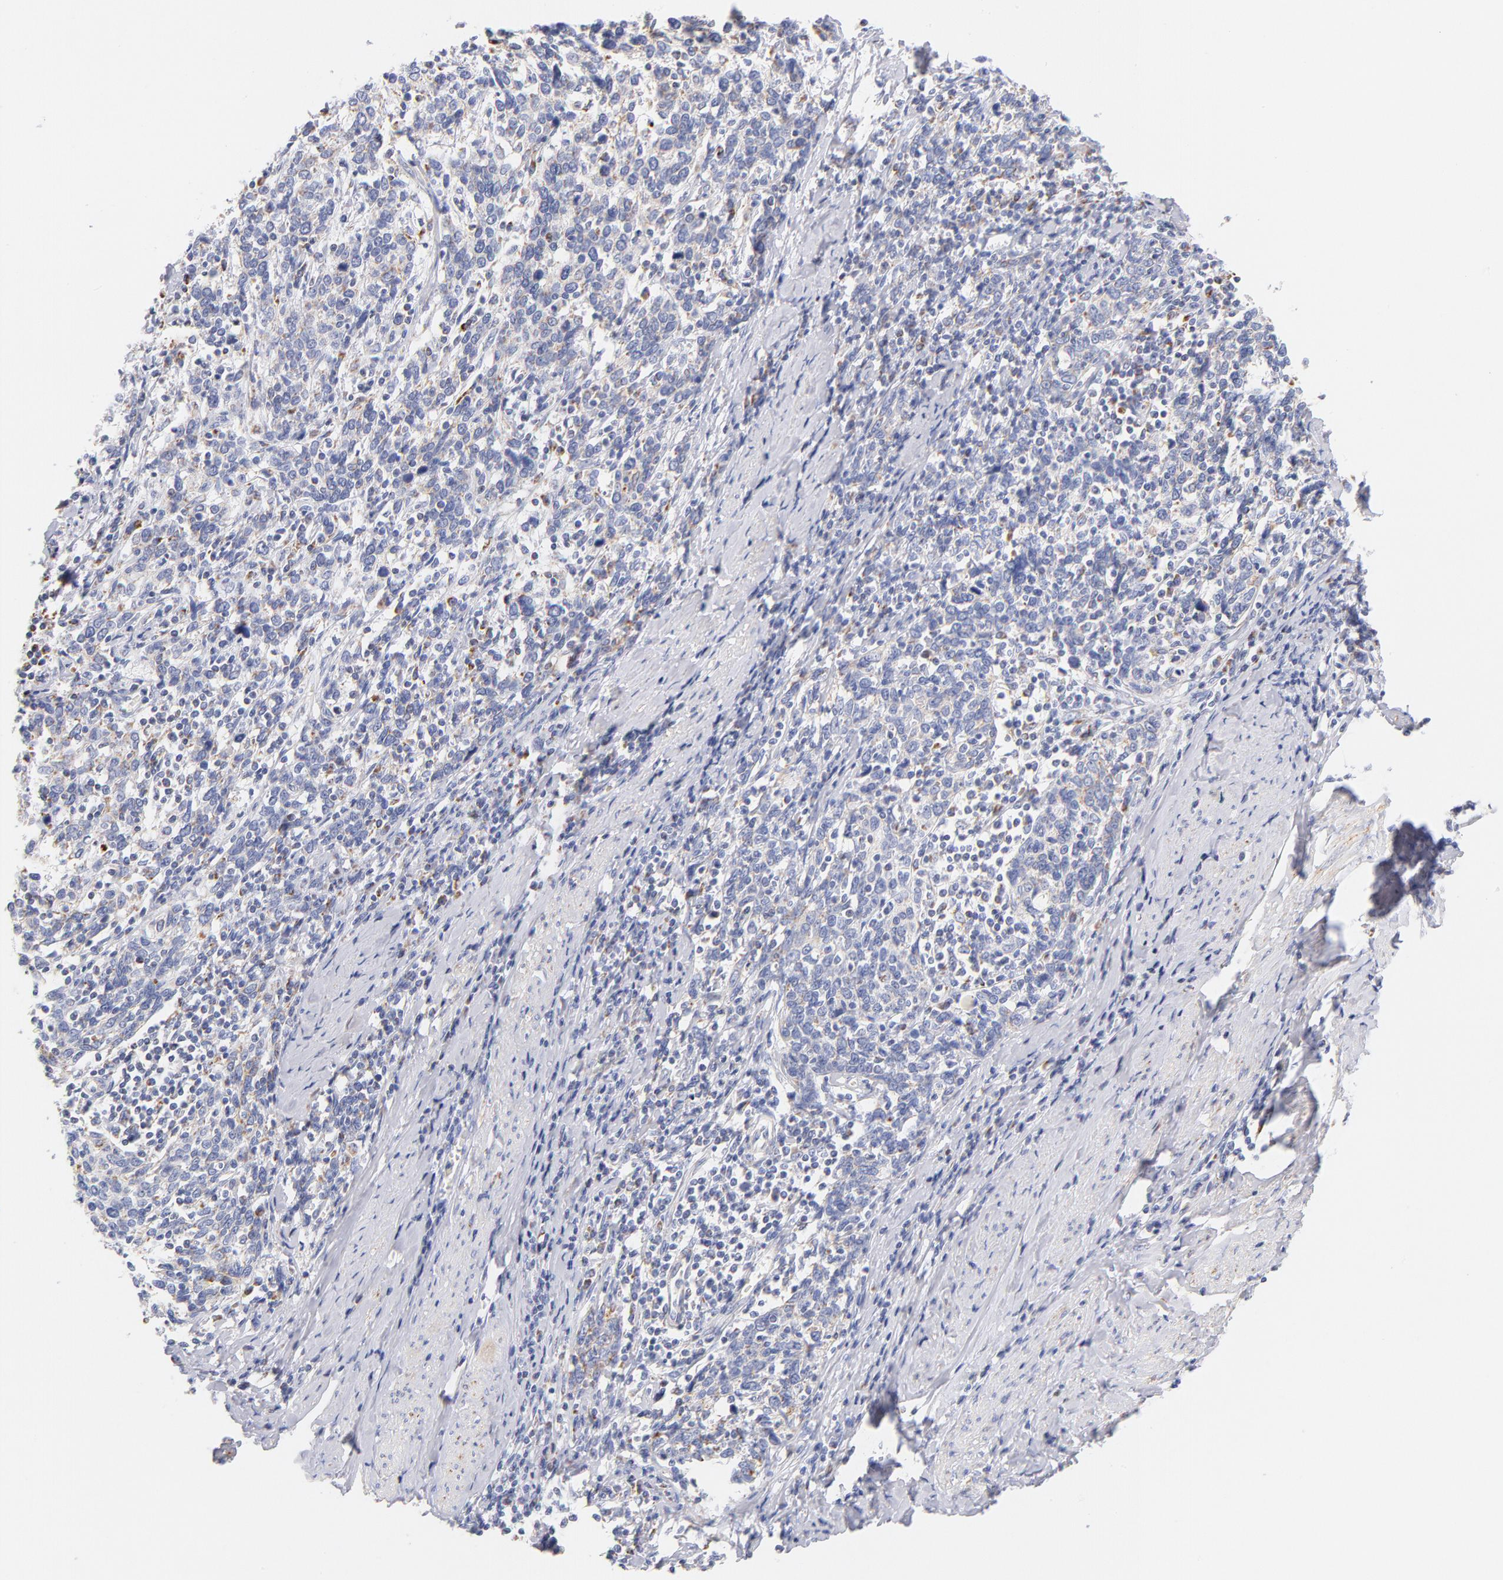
{"staining": {"intensity": "weak", "quantity": "<25%", "location": "cytoplasmic/membranous"}, "tissue": "cervical cancer", "cell_type": "Tumor cells", "image_type": "cancer", "snomed": [{"axis": "morphology", "description": "Squamous cell carcinoma, NOS"}, {"axis": "topography", "description": "Cervix"}], "caption": "Tumor cells are negative for brown protein staining in cervical cancer.", "gene": "AIFM1", "patient": {"sex": "female", "age": 41}}